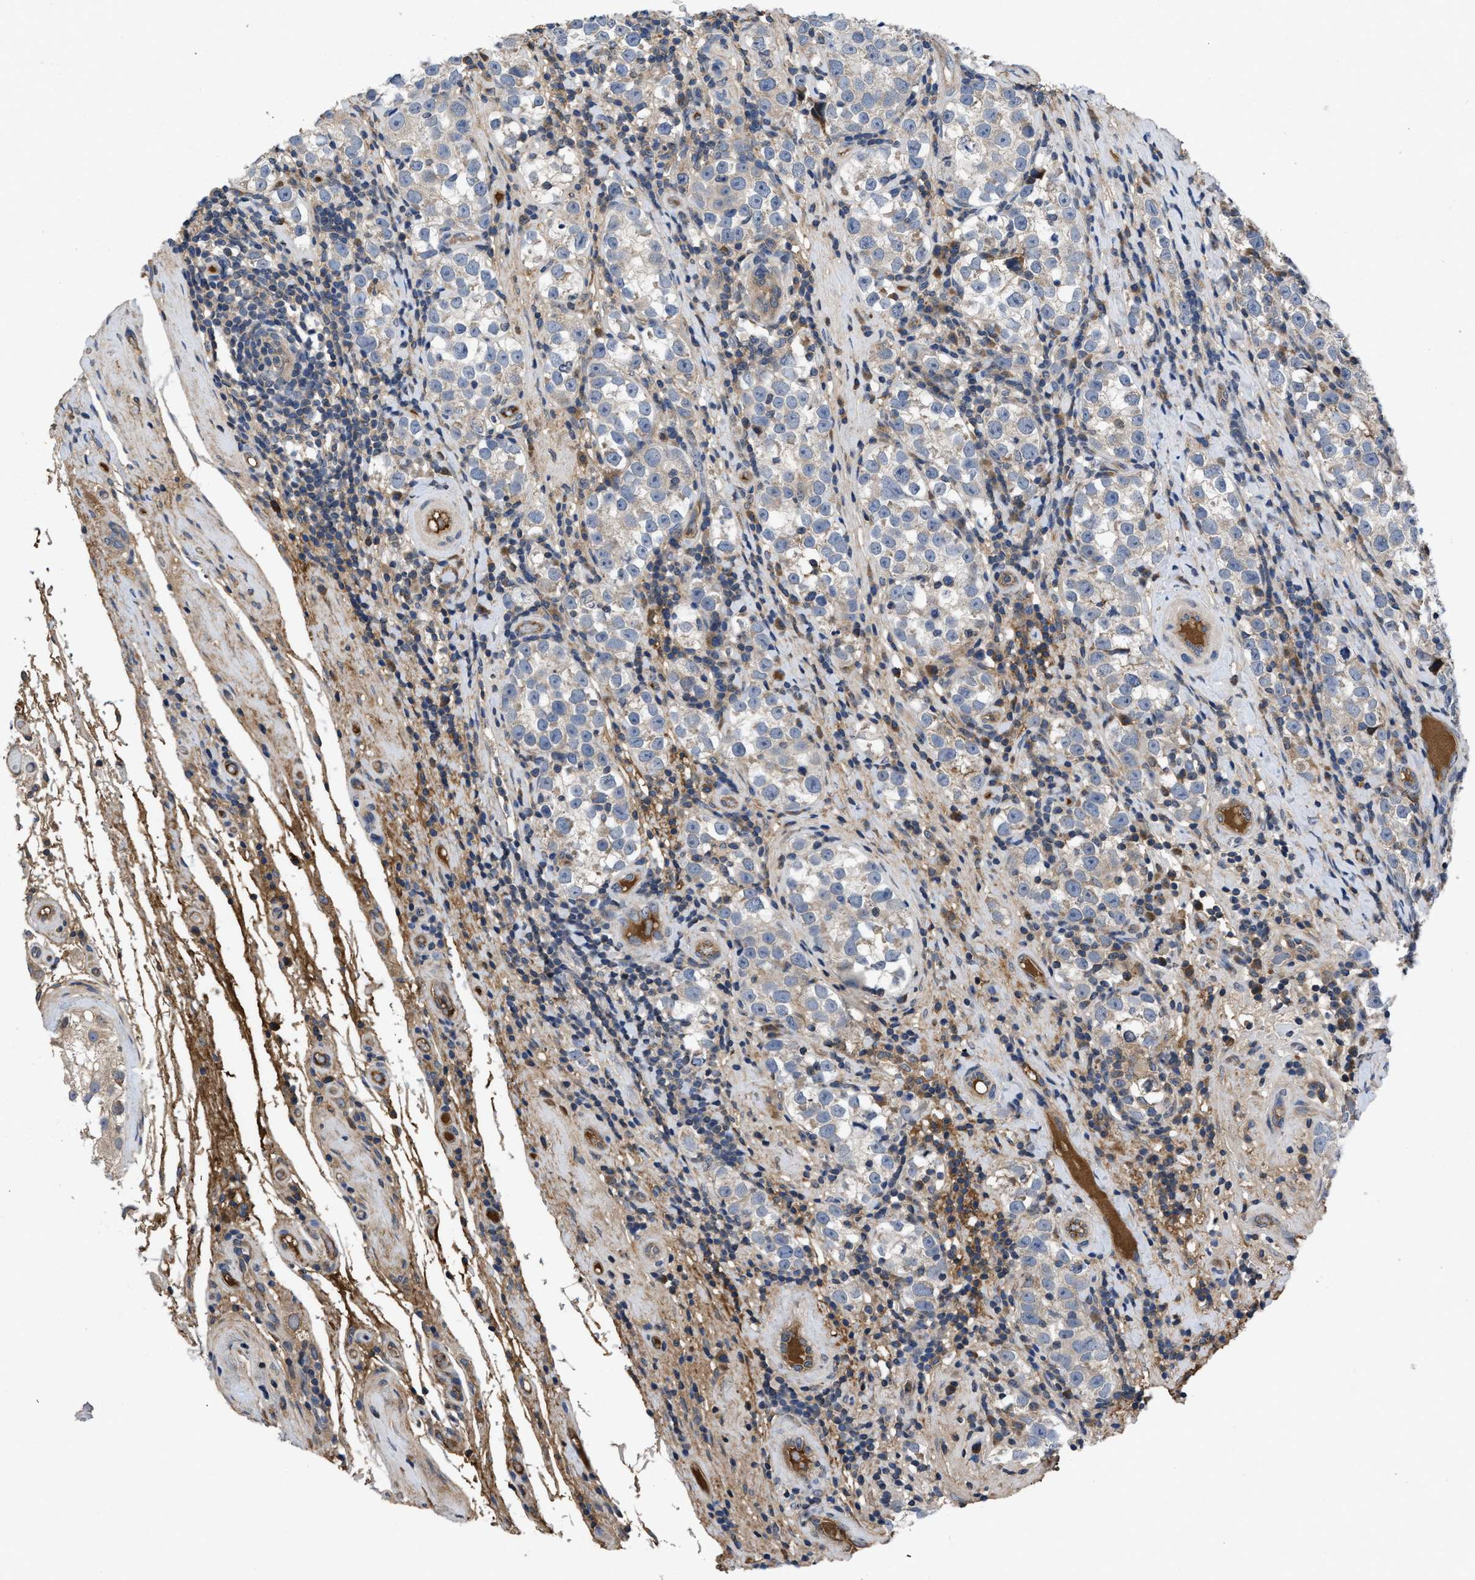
{"staining": {"intensity": "weak", "quantity": "<25%", "location": "cytoplasmic/membranous"}, "tissue": "testis cancer", "cell_type": "Tumor cells", "image_type": "cancer", "snomed": [{"axis": "morphology", "description": "Normal tissue, NOS"}, {"axis": "morphology", "description": "Seminoma, NOS"}, {"axis": "topography", "description": "Testis"}], "caption": "Immunohistochemistry image of neoplastic tissue: seminoma (testis) stained with DAB (3,3'-diaminobenzidine) demonstrates no significant protein expression in tumor cells.", "gene": "VPS4A", "patient": {"sex": "male", "age": 43}}